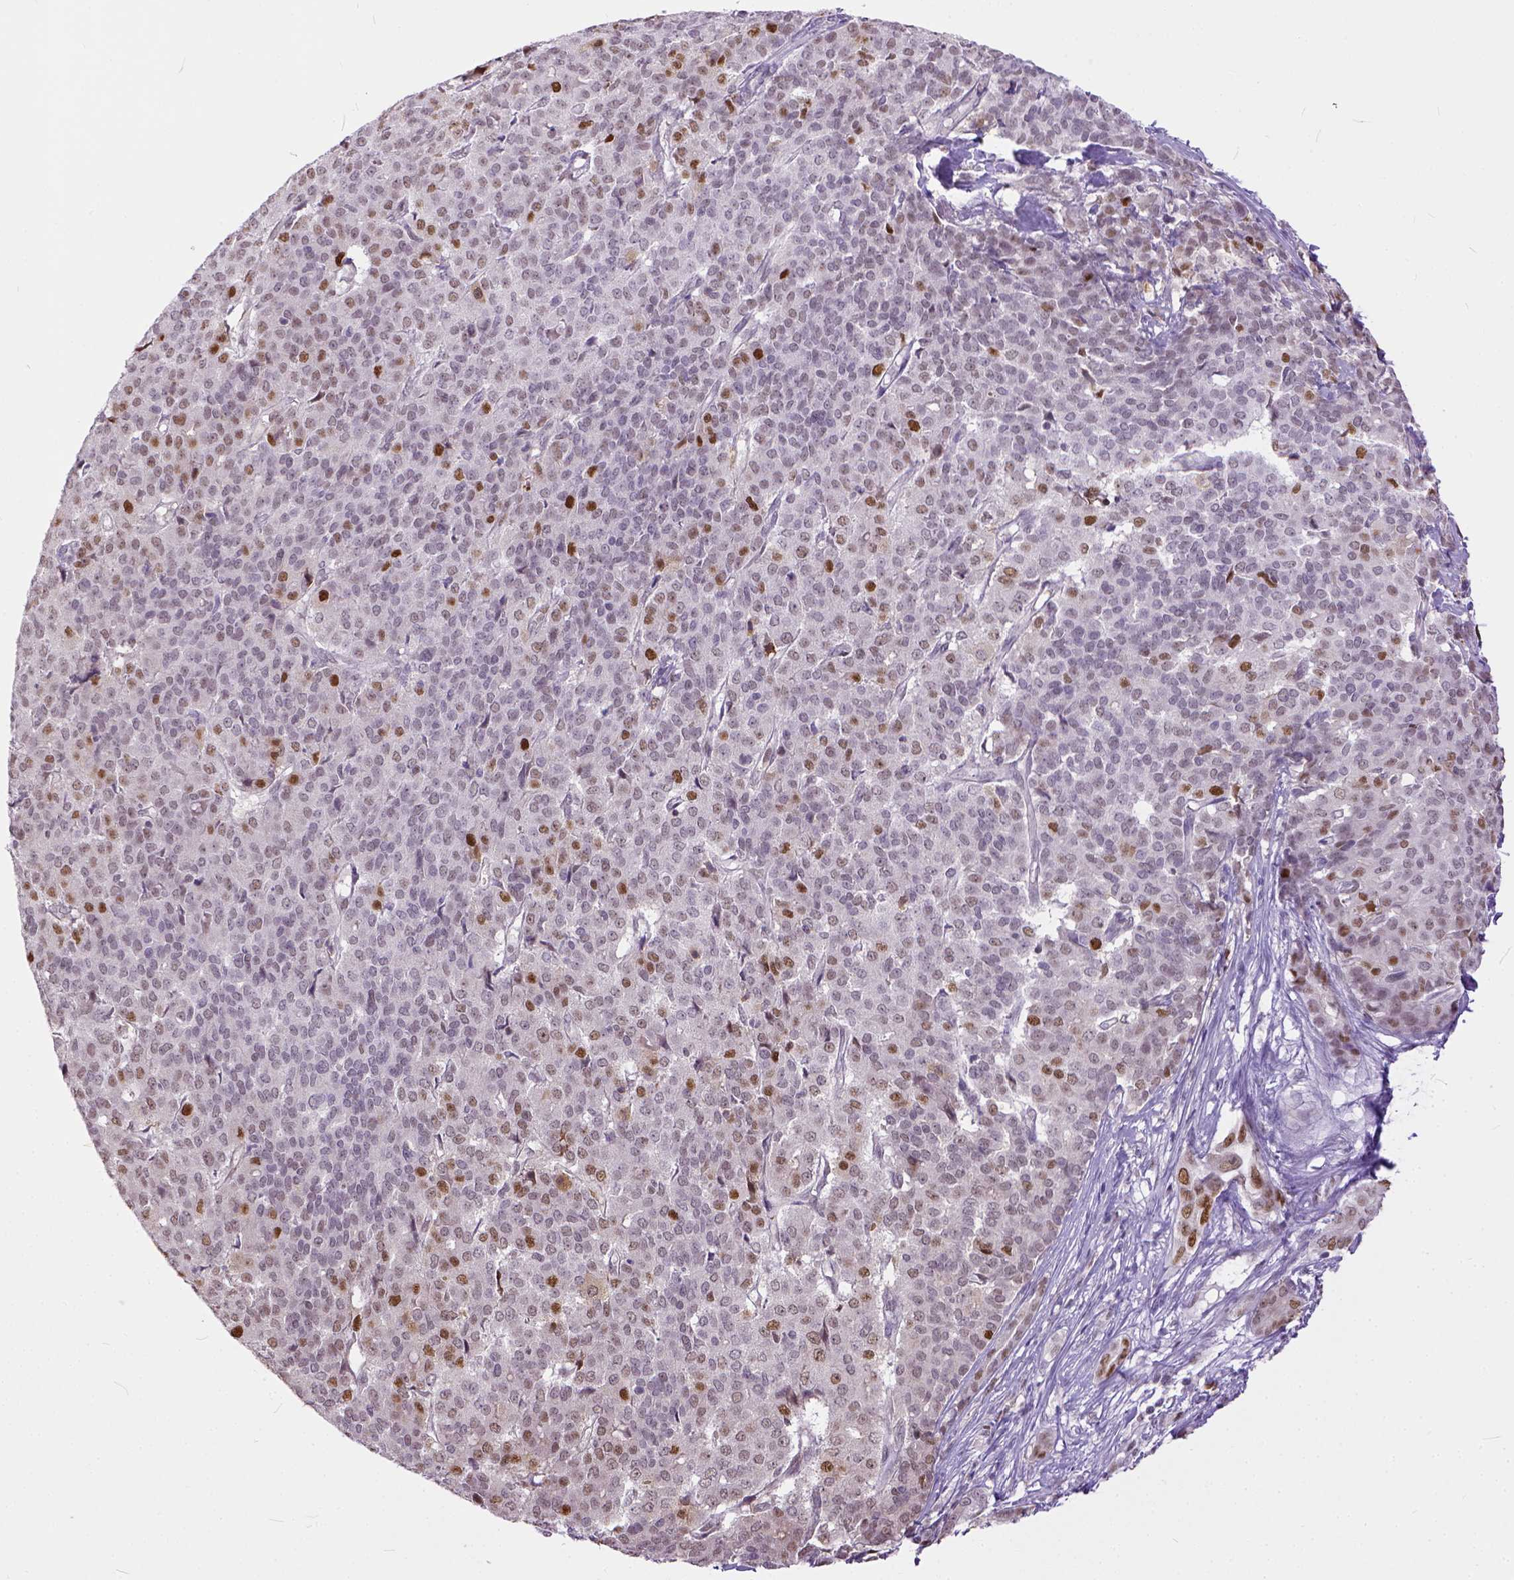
{"staining": {"intensity": "moderate", "quantity": "25%-75%", "location": "nuclear"}, "tissue": "liver cancer", "cell_type": "Tumor cells", "image_type": "cancer", "snomed": [{"axis": "morphology", "description": "Cholangiocarcinoma"}, {"axis": "topography", "description": "Liver"}], "caption": "Immunohistochemical staining of human cholangiocarcinoma (liver) displays medium levels of moderate nuclear positivity in about 25%-75% of tumor cells.", "gene": "ERCC1", "patient": {"sex": "female", "age": 47}}